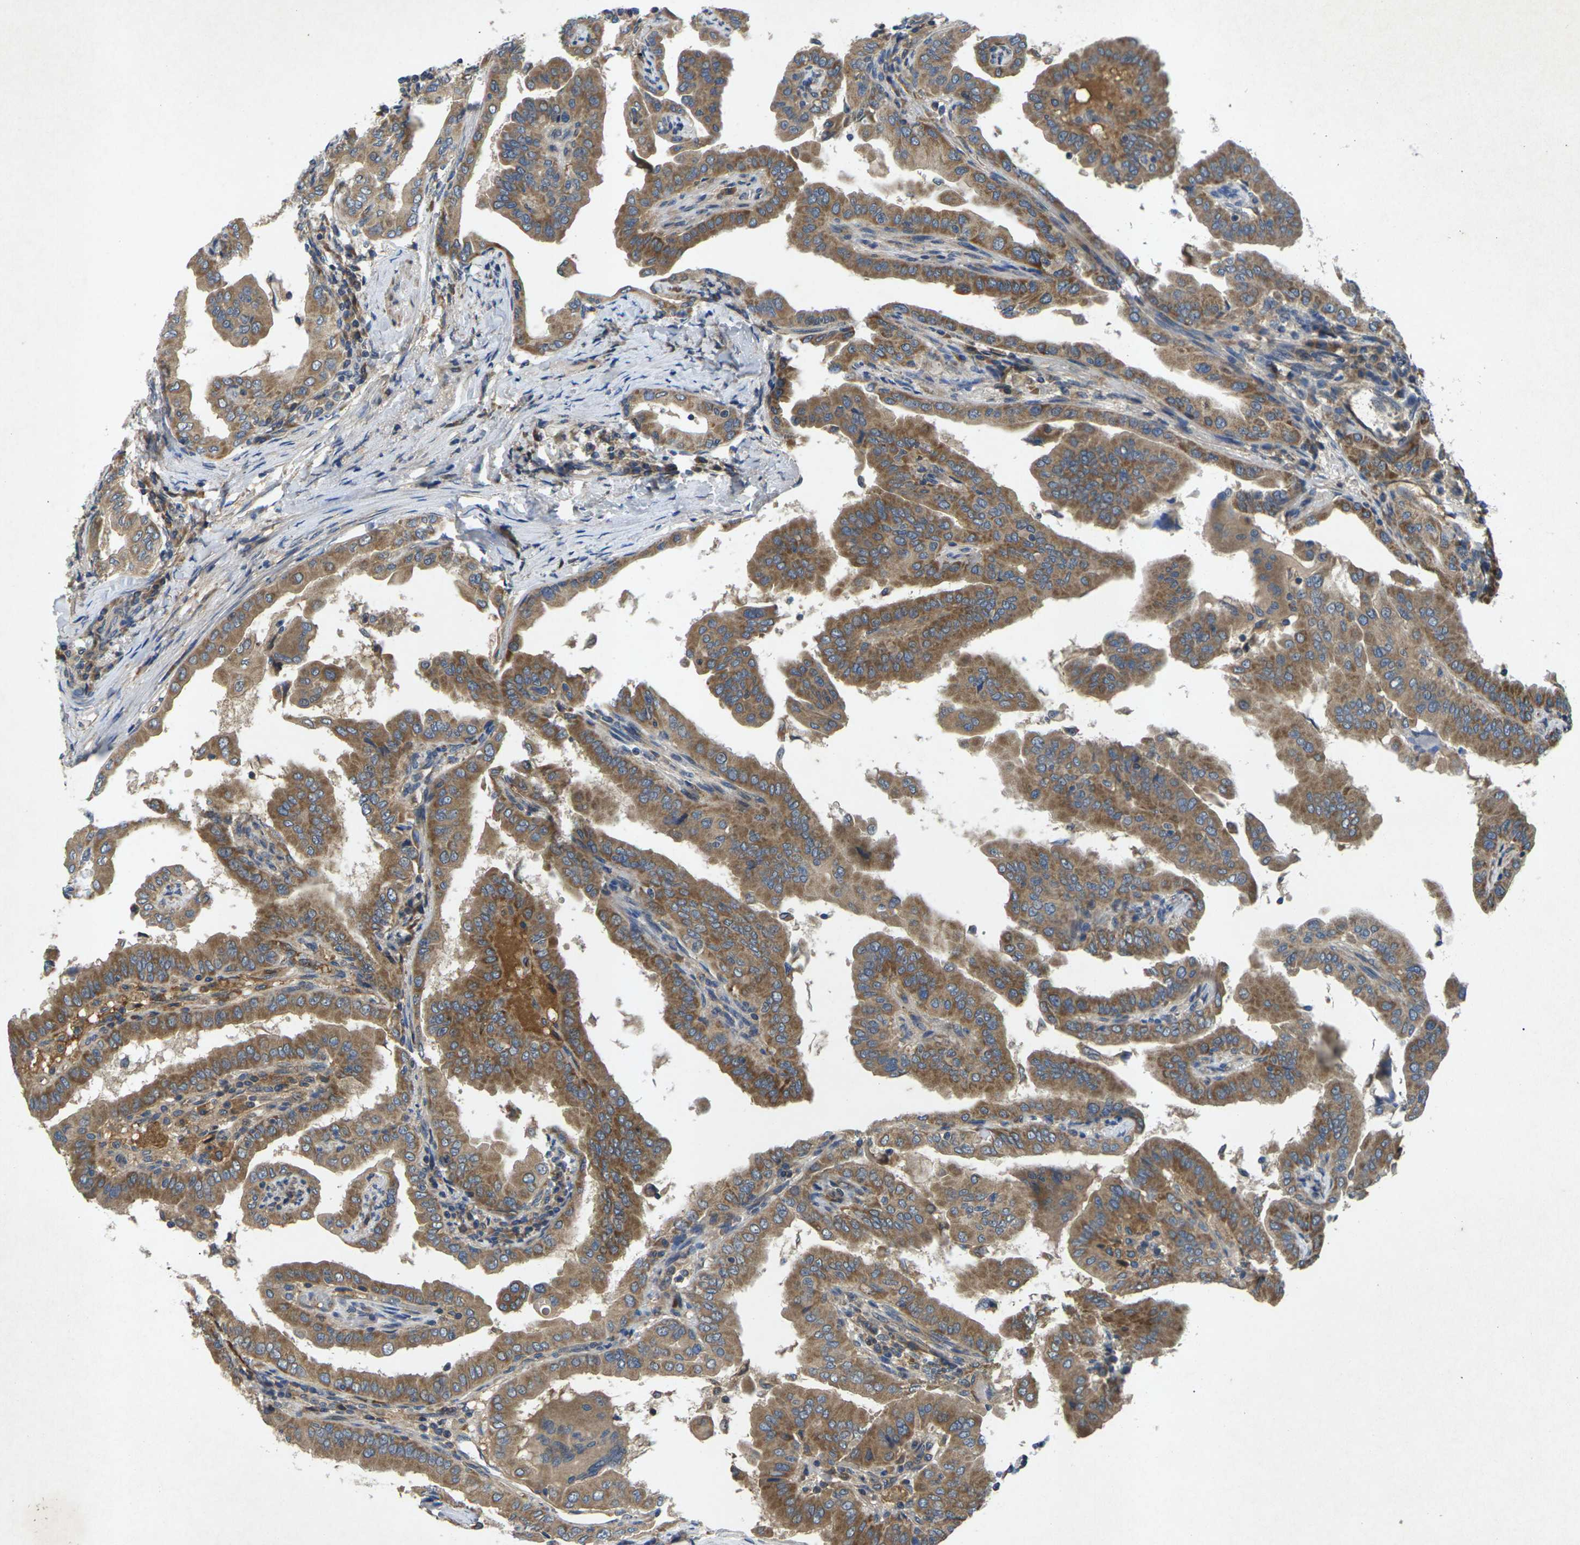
{"staining": {"intensity": "moderate", "quantity": ">75%", "location": "cytoplasmic/membranous"}, "tissue": "thyroid cancer", "cell_type": "Tumor cells", "image_type": "cancer", "snomed": [{"axis": "morphology", "description": "Papillary adenocarcinoma, NOS"}, {"axis": "topography", "description": "Thyroid gland"}], "caption": "Immunohistochemical staining of human papillary adenocarcinoma (thyroid) demonstrates medium levels of moderate cytoplasmic/membranous protein positivity in about >75% of tumor cells.", "gene": "KIF1B", "patient": {"sex": "male", "age": 33}}